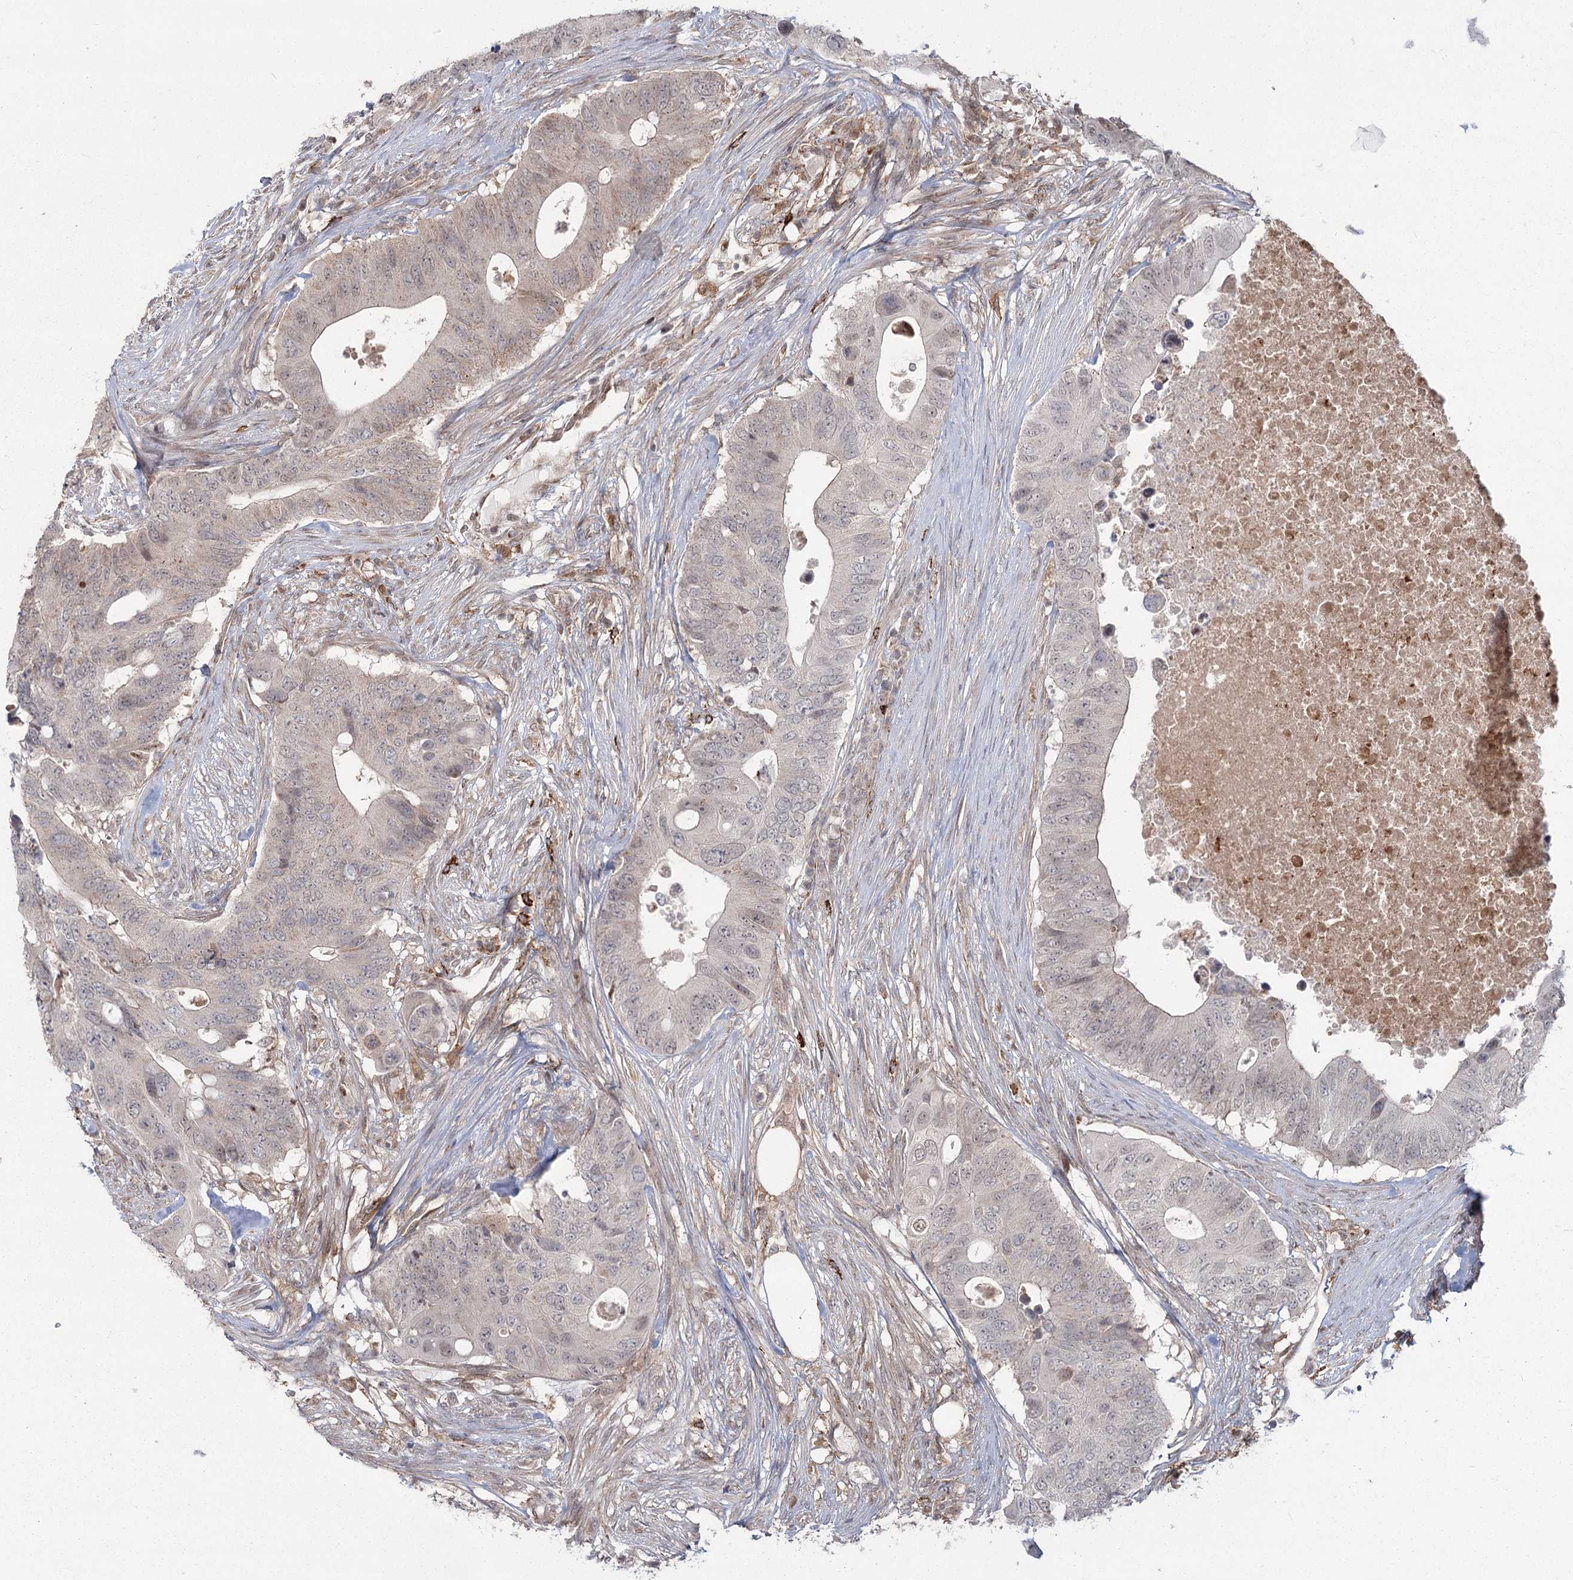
{"staining": {"intensity": "weak", "quantity": "<25%", "location": "cytoplasmic/membranous"}, "tissue": "colorectal cancer", "cell_type": "Tumor cells", "image_type": "cancer", "snomed": [{"axis": "morphology", "description": "Adenocarcinoma, NOS"}, {"axis": "topography", "description": "Colon"}], "caption": "A high-resolution image shows IHC staining of adenocarcinoma (colorectal), which shows no significant staining in tumor cells.", "gene": "AP2M1", "patient": {"sex": "male", "age": 71}}